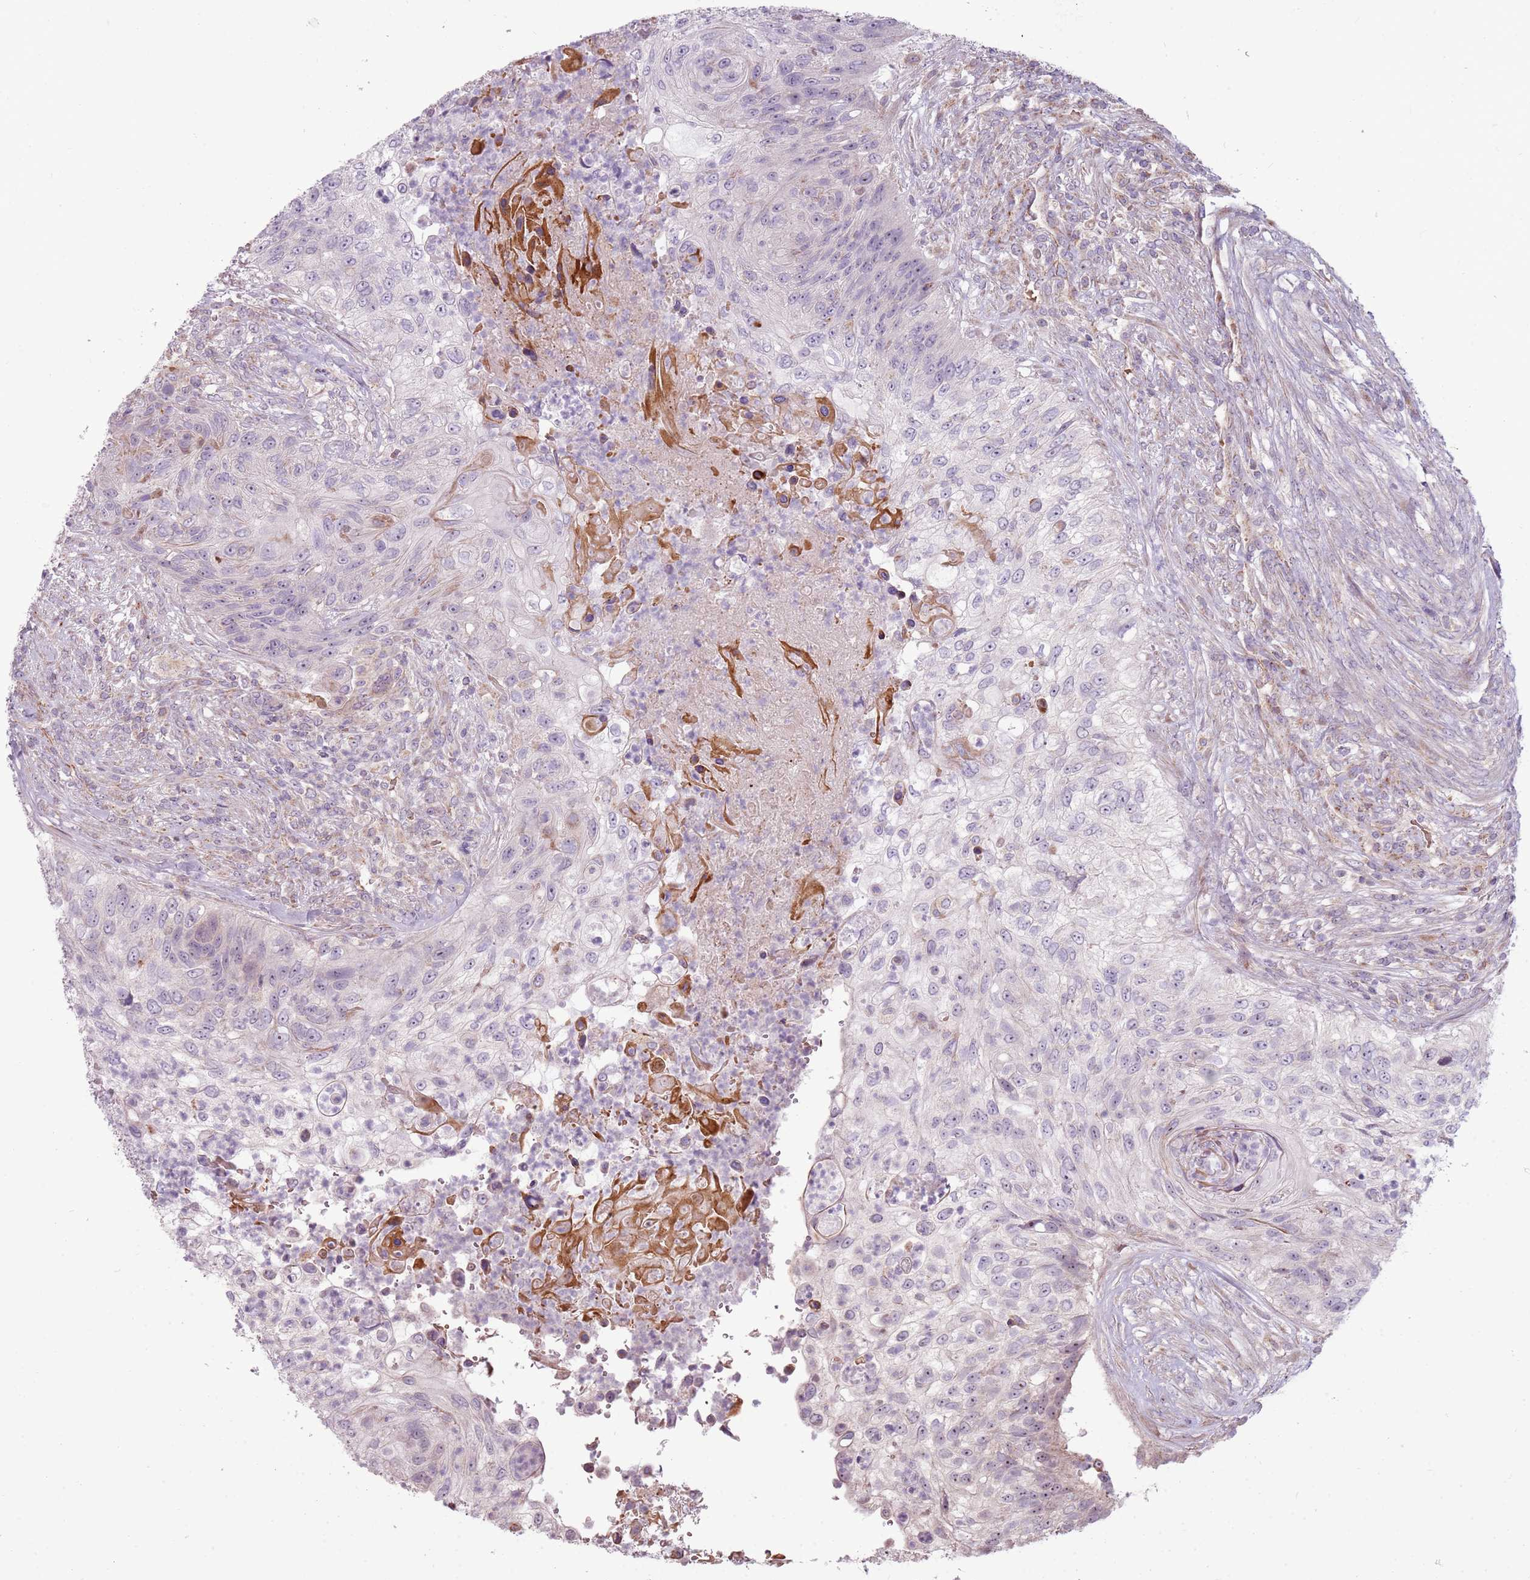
{"staining": {"intensity": "negative", "quantity": "none", "location": "none"}, "tissue": "urothelial cancer", "cell_type": "Tumor cells", "image_type": "cancer", "snomed": [{"axis": "morphology", "description": "Urothelial carcinoma, High grade"}, {"axis": "topography", "description": "Urinary bladder"}], "caption": "A micrograph of human urothelial cancer is negative for staining in tumor cells.", "gene": "ZNF530", "patient": {"sex": "female", "age": 60}}